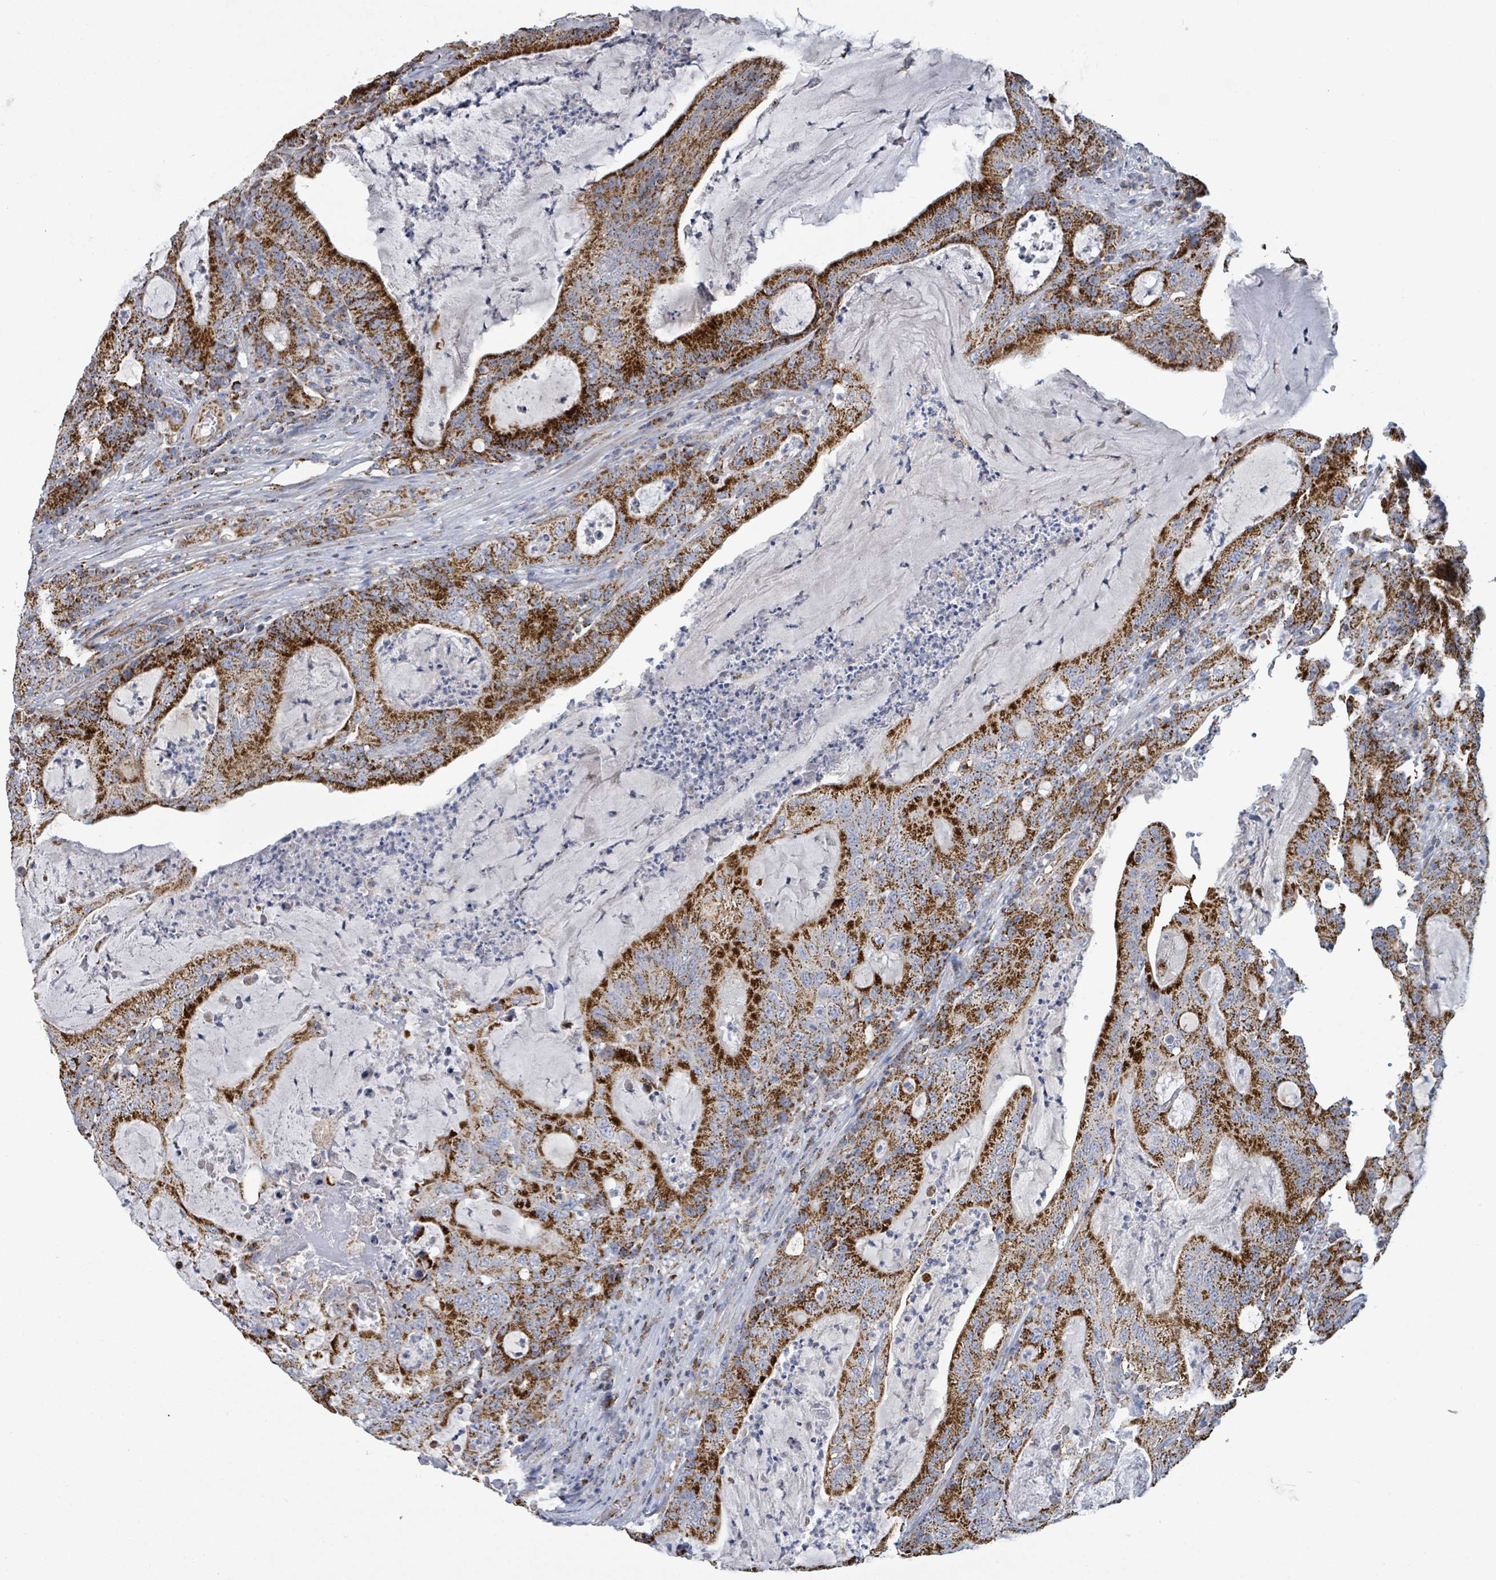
{"staining": {"intensity": "strong", "quantity": ">75%", "location": "cytoplasmic/membranous"}, "tissue": "colorectal cancer", "cell_type": "Tumor cells", "image_type": "cancer", "snomed": [{"axis": "morphology", "description": "Adenocarcinoma, NOS"}, {"axis": "topography", "description": "Colon"}], "caption": "Tumor cells display high levels of strong cytoplasmic/membranous positivity in about >75% of cells in adenocarcinoma (colorectal).", "gene": "SUCLG2", "patient": {"sex": "male", "age": 83}}